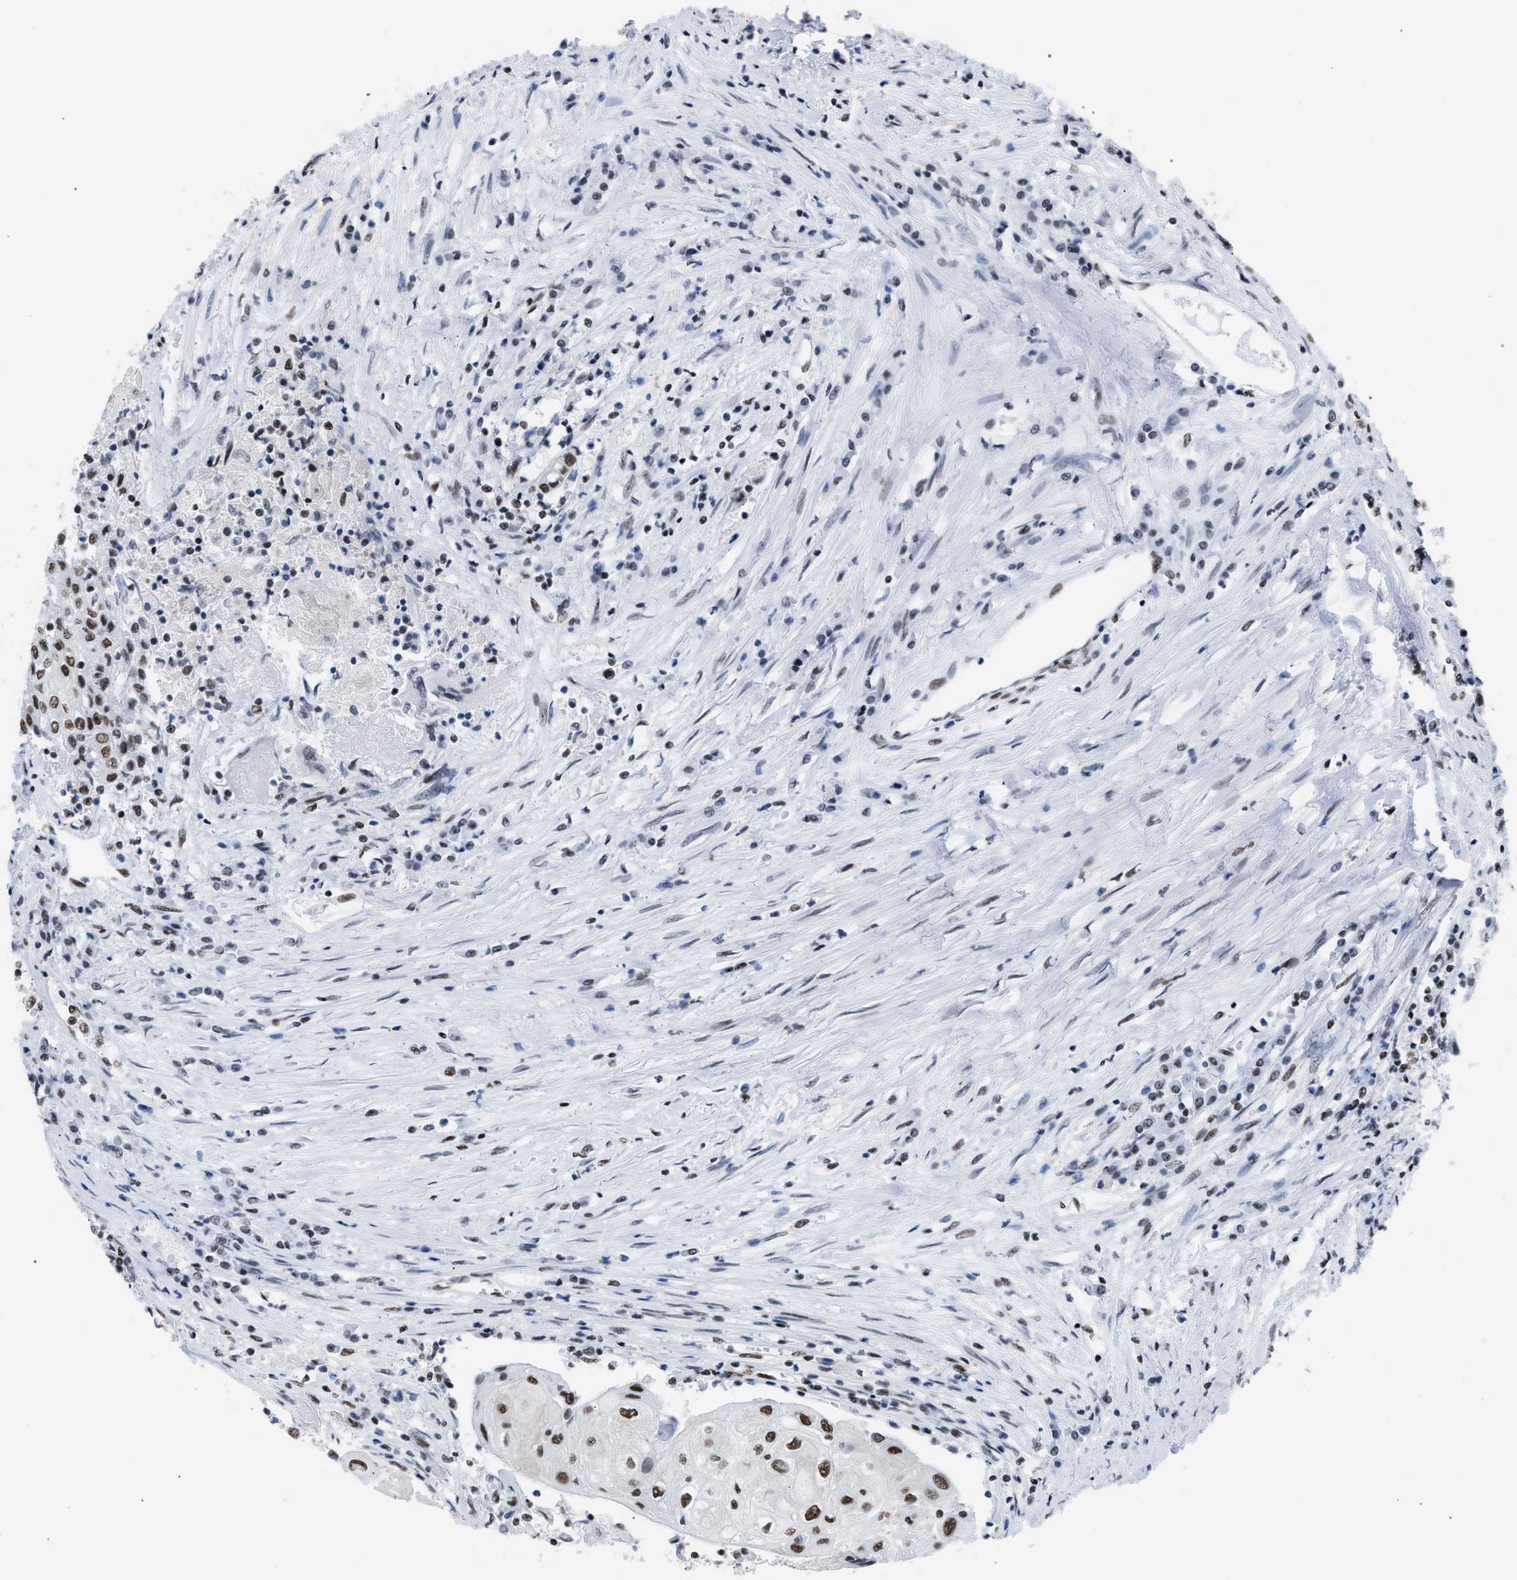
{"staining": {"intensity": "moderate", "quantity": ">75%", "location": "nuclear"}, "tissue": "urothelial cancer", "cell_type": "Tumor cells", "image_type": "cancer", "snomed": [{"axis": "morphology", "description": "Urothelial carcinoma, High grade"}, {"axis": "topography", "description": "Urinary bladder"}], "caption": "Protein analysis of urothelial cancer tissue shows moderate nuclear positivity in approximately >75% of tumor cells.", "gene": "CCAR2", "patient": {"sex": "female", "age": 85}}